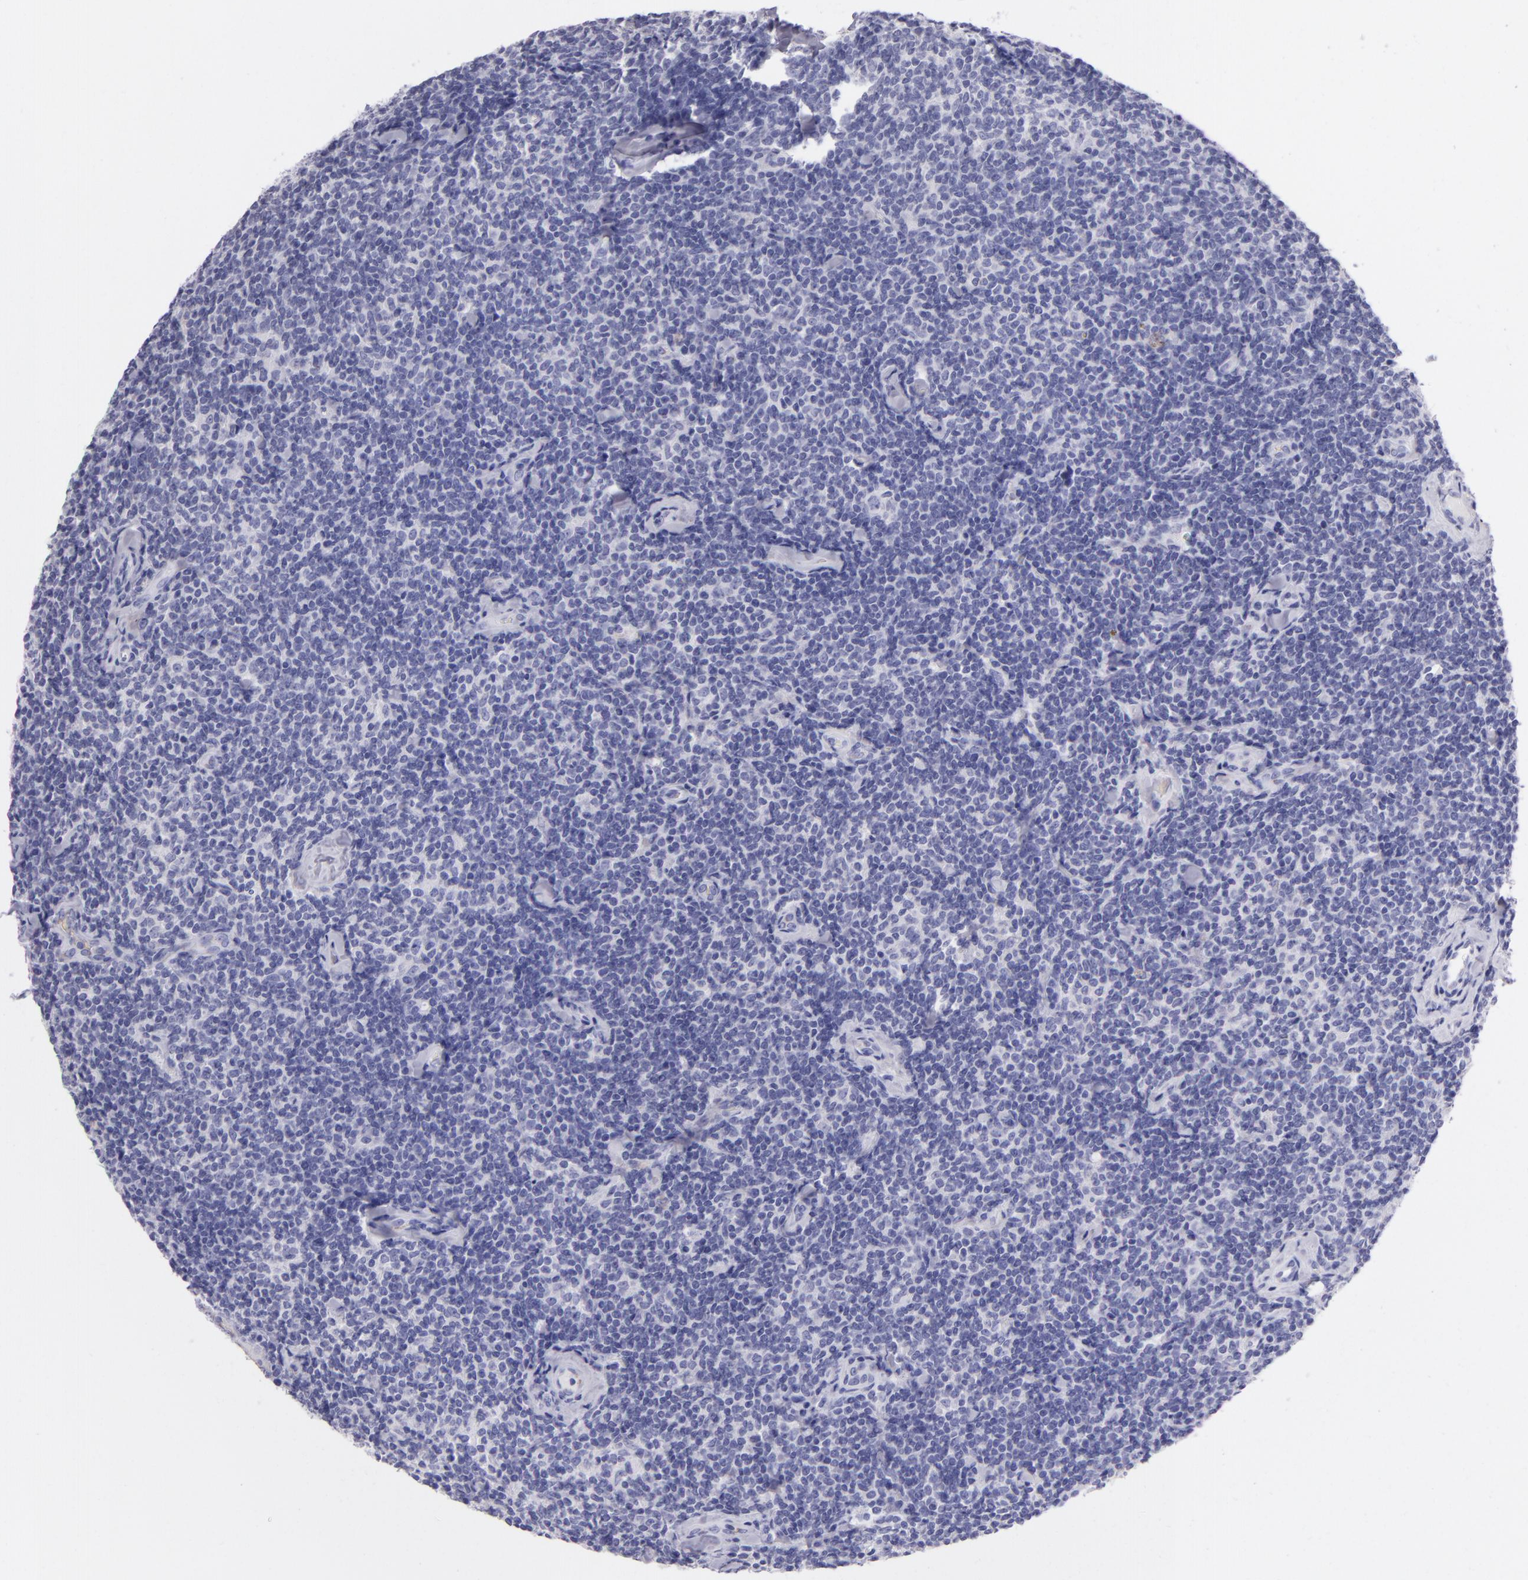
{"staining": {"intensity": "negative", "quantity": "none", "location": "none"}, "tissue": "lymphoma", "cell_type": "Tumor cells", "image_type": "cancer", "snomed": [{"axis": "morphology", "description": "Malignant lymphoma, non-Hodgkin's type, Low grade"}, {"axis": "topography", "description": "Lymph node"}], "caption": "The photomicrograph exhibits no significant expression in tumor cells of lymphoma. (Brightfield microscopy of DAB (3,3'-diaminobenzidine) immunohistochemistry (IHC) at high magnification).", "gene": "MUC5AC", "patient": {"sex": "female", "age": 56}}